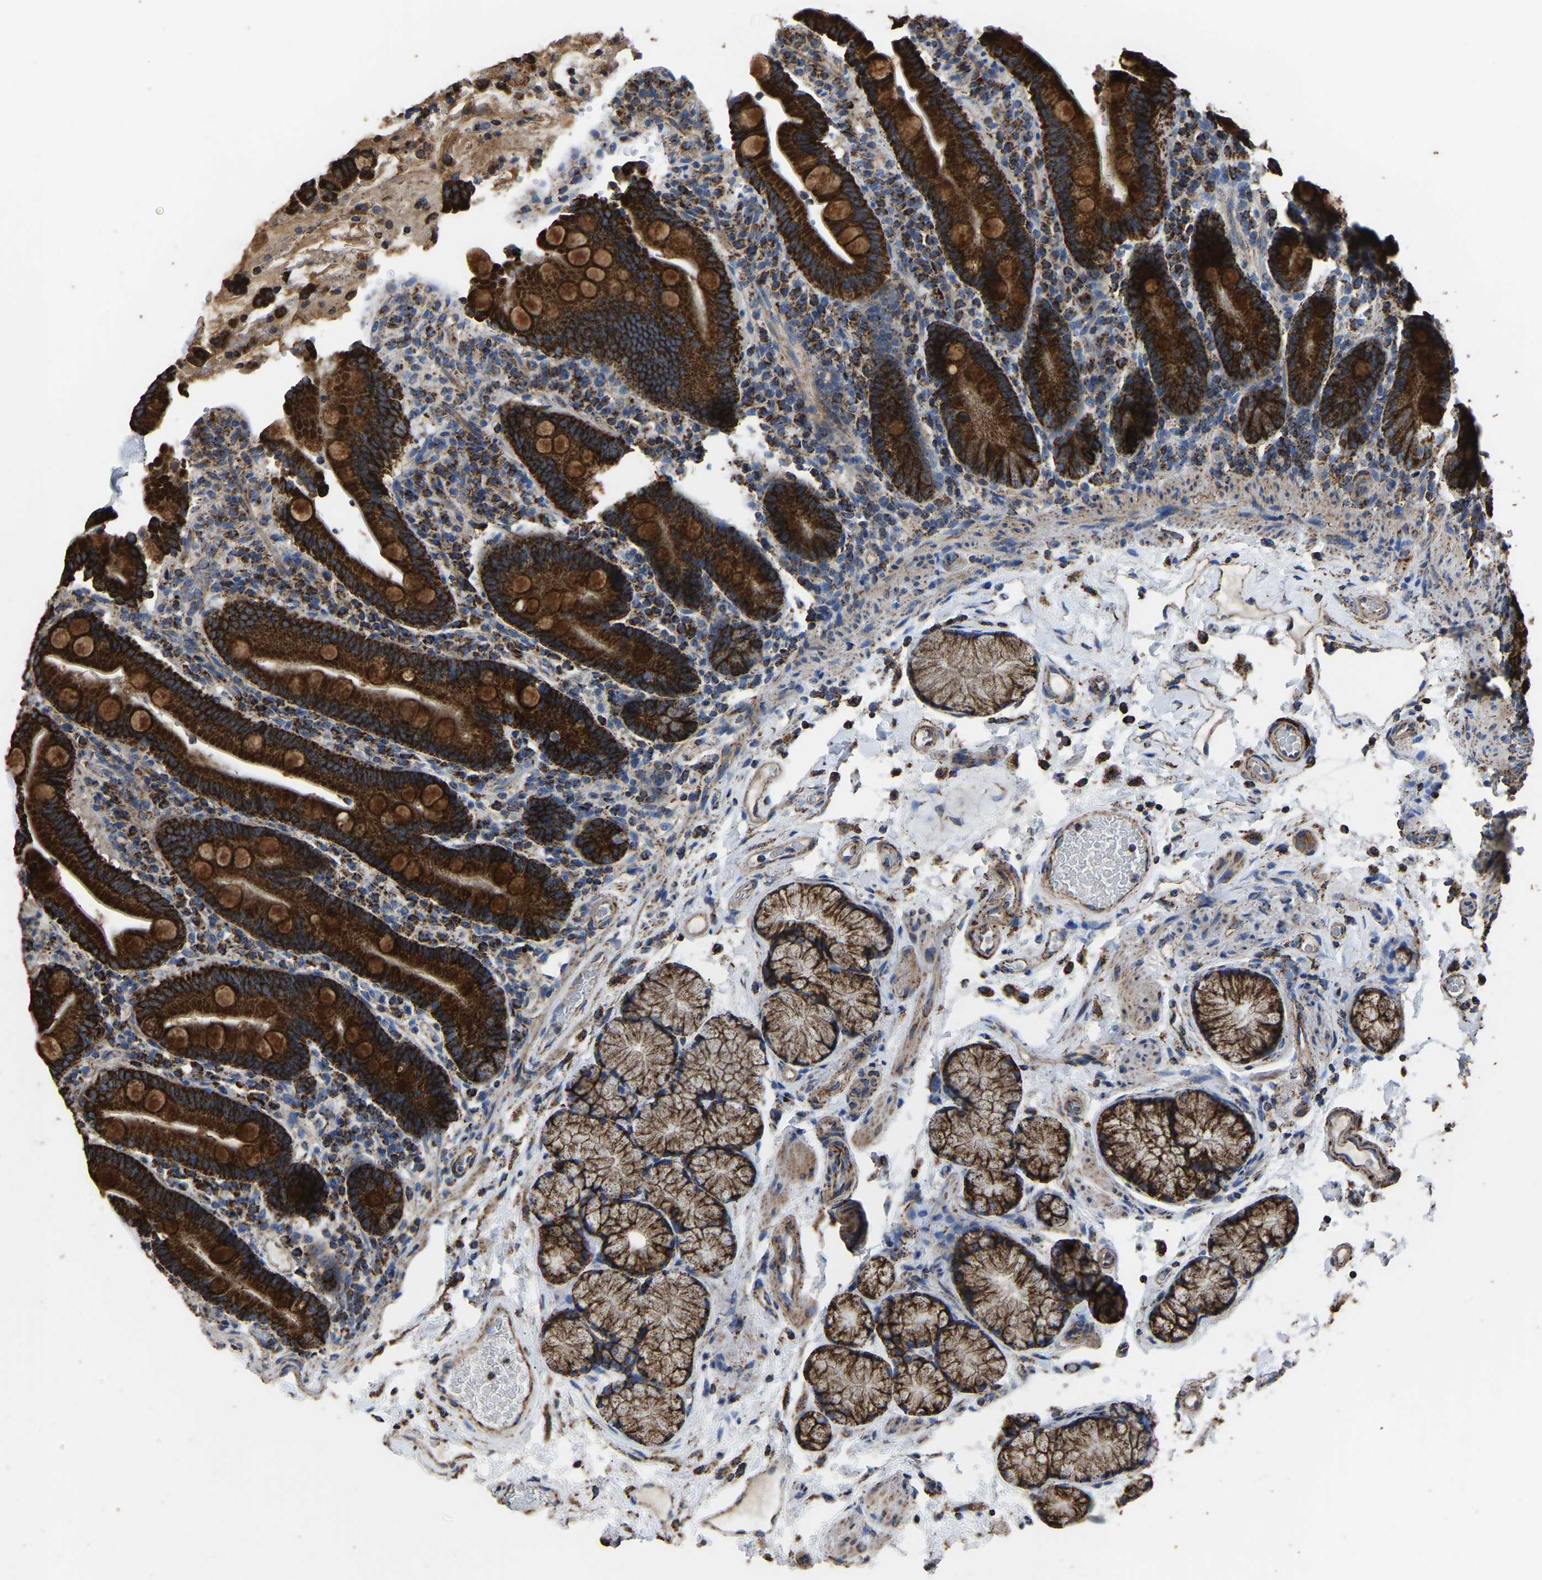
{"staining": {"intensity": "strong", "quantity": ">75%", "location": "cytoplasmic/membranous"}, "tissue": "duodenum", "cell_type": "Glandular cells", "image_type": "normal", "snomed": [{"axis": "morphology", "description": "Normal tissue, NOS"}, {"axis": "topography", "description": "Small intestine, NOS"}], "caption": "IHC histopathology image of unremarkable human duodenum stained for a protein (brown), which exhibits high levels of strong cytoplasmic/membranous staining in about >75% of glandular cells.", "gene": "ETFA", "patient": {"sex": "female", "age": 71}}